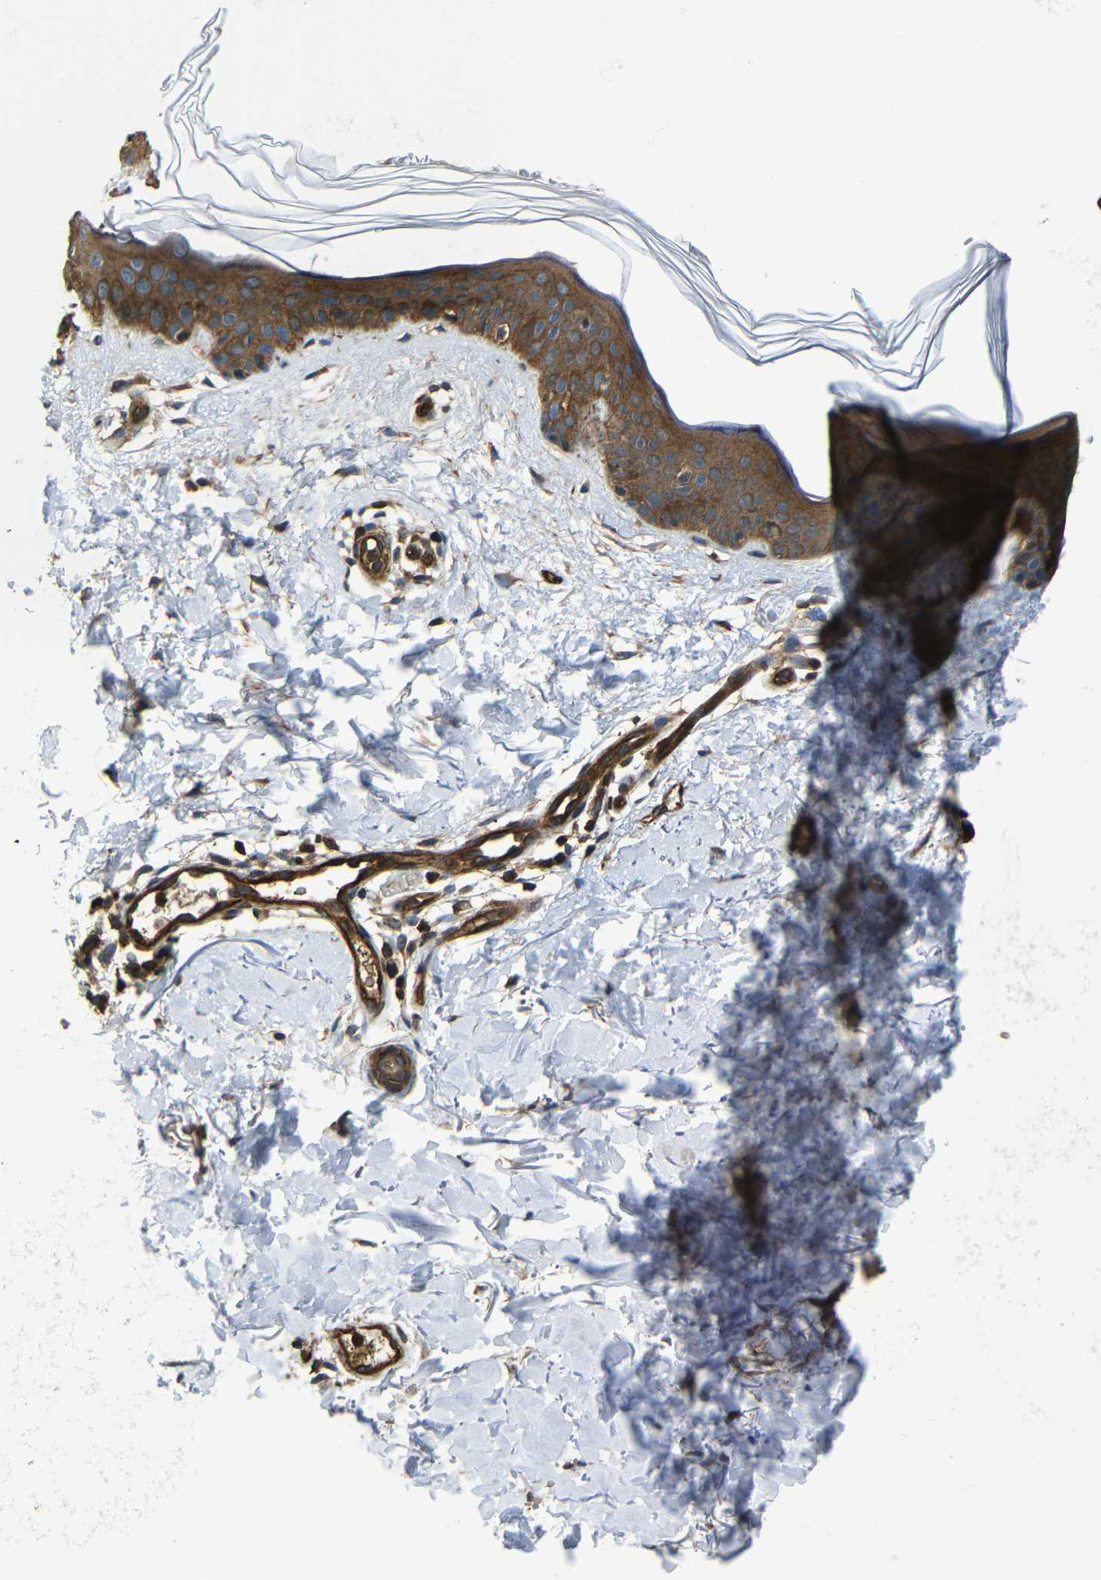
{"staining": {"intensity": "moderate", "quantity": ">75%", "location": "cytoplasmic/membranous"}, "tissue": "skin", "cell_type": "Fibroblasts", "image_type": "normal", "snomed": [{"axis": "morphology", "description": "Normal tissue, NOS"}, {"axis": "topography", "description": "Skin"}], "caption": "Unremarkable skin was stained to show a protein in brown. There is medium levels of moderate cytoplasmic/membranous staining in about >75% of fibroblasts. (IHC, brightfield microscopy, high magnification).", "gene": "PTCH1", "patient": {"sex": "female", "age": 56}}